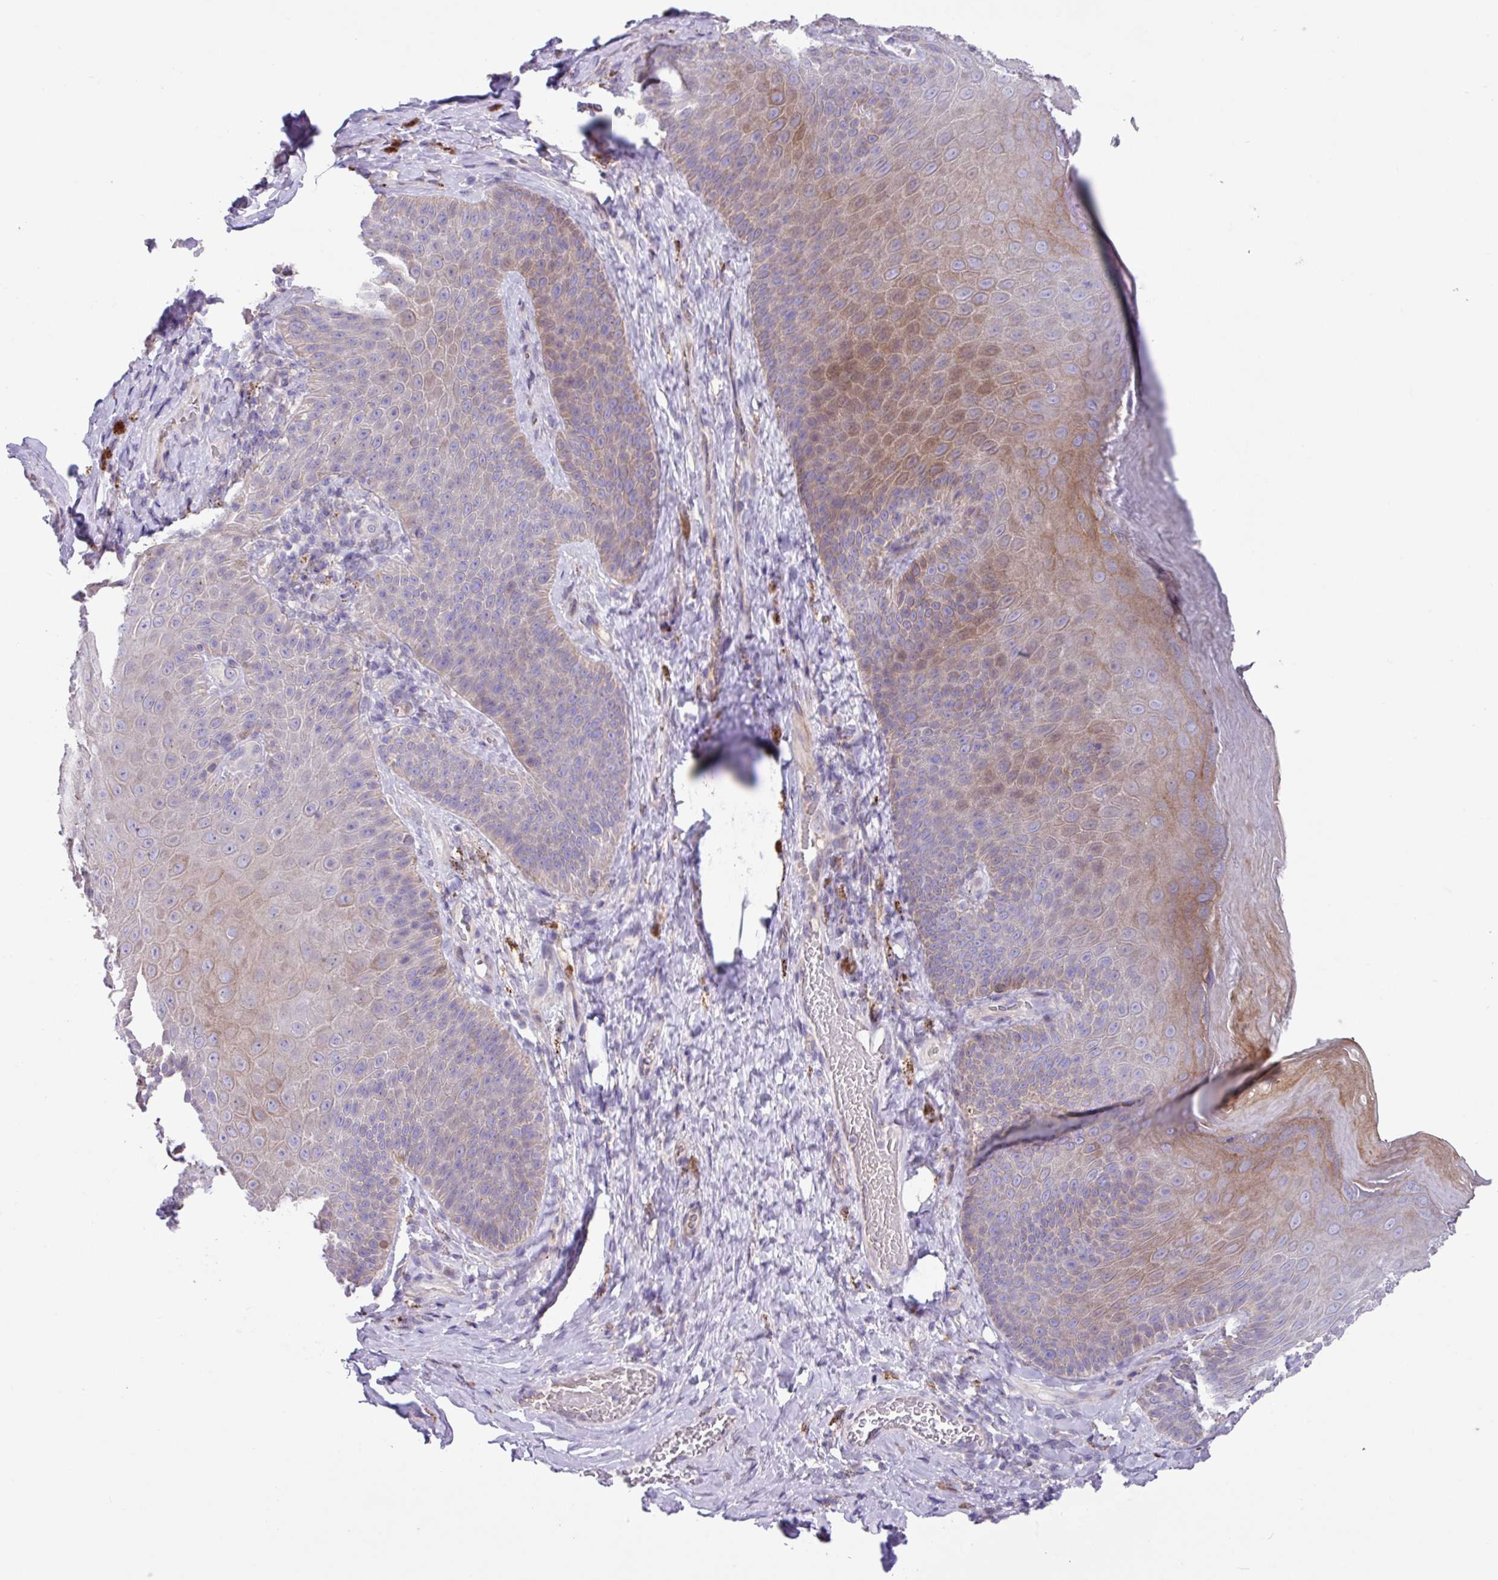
{"staining": {"intensity": "moderate", "quantity": "<25%", "location": "cytoplasmic/membranous"}, "tissue": "skin", "cell_type": "Epidermal cells", "image_type": "normal", "snomed": [{"axis": "morphology", "description": "Normal tissue, NOS"}, {"axis": "topography", "description": "Anal"}, {"axis": "topography", "description": "Peripheral nerve tissue"}], "caption": "Immunohistochemical staining of normal human skin shows low levels of moderate cytoplasmic/membranous positivity in about <25% of epidermal cells.", "gene": "IQCJ", "patient": {"sex": "male", "age": 53}}